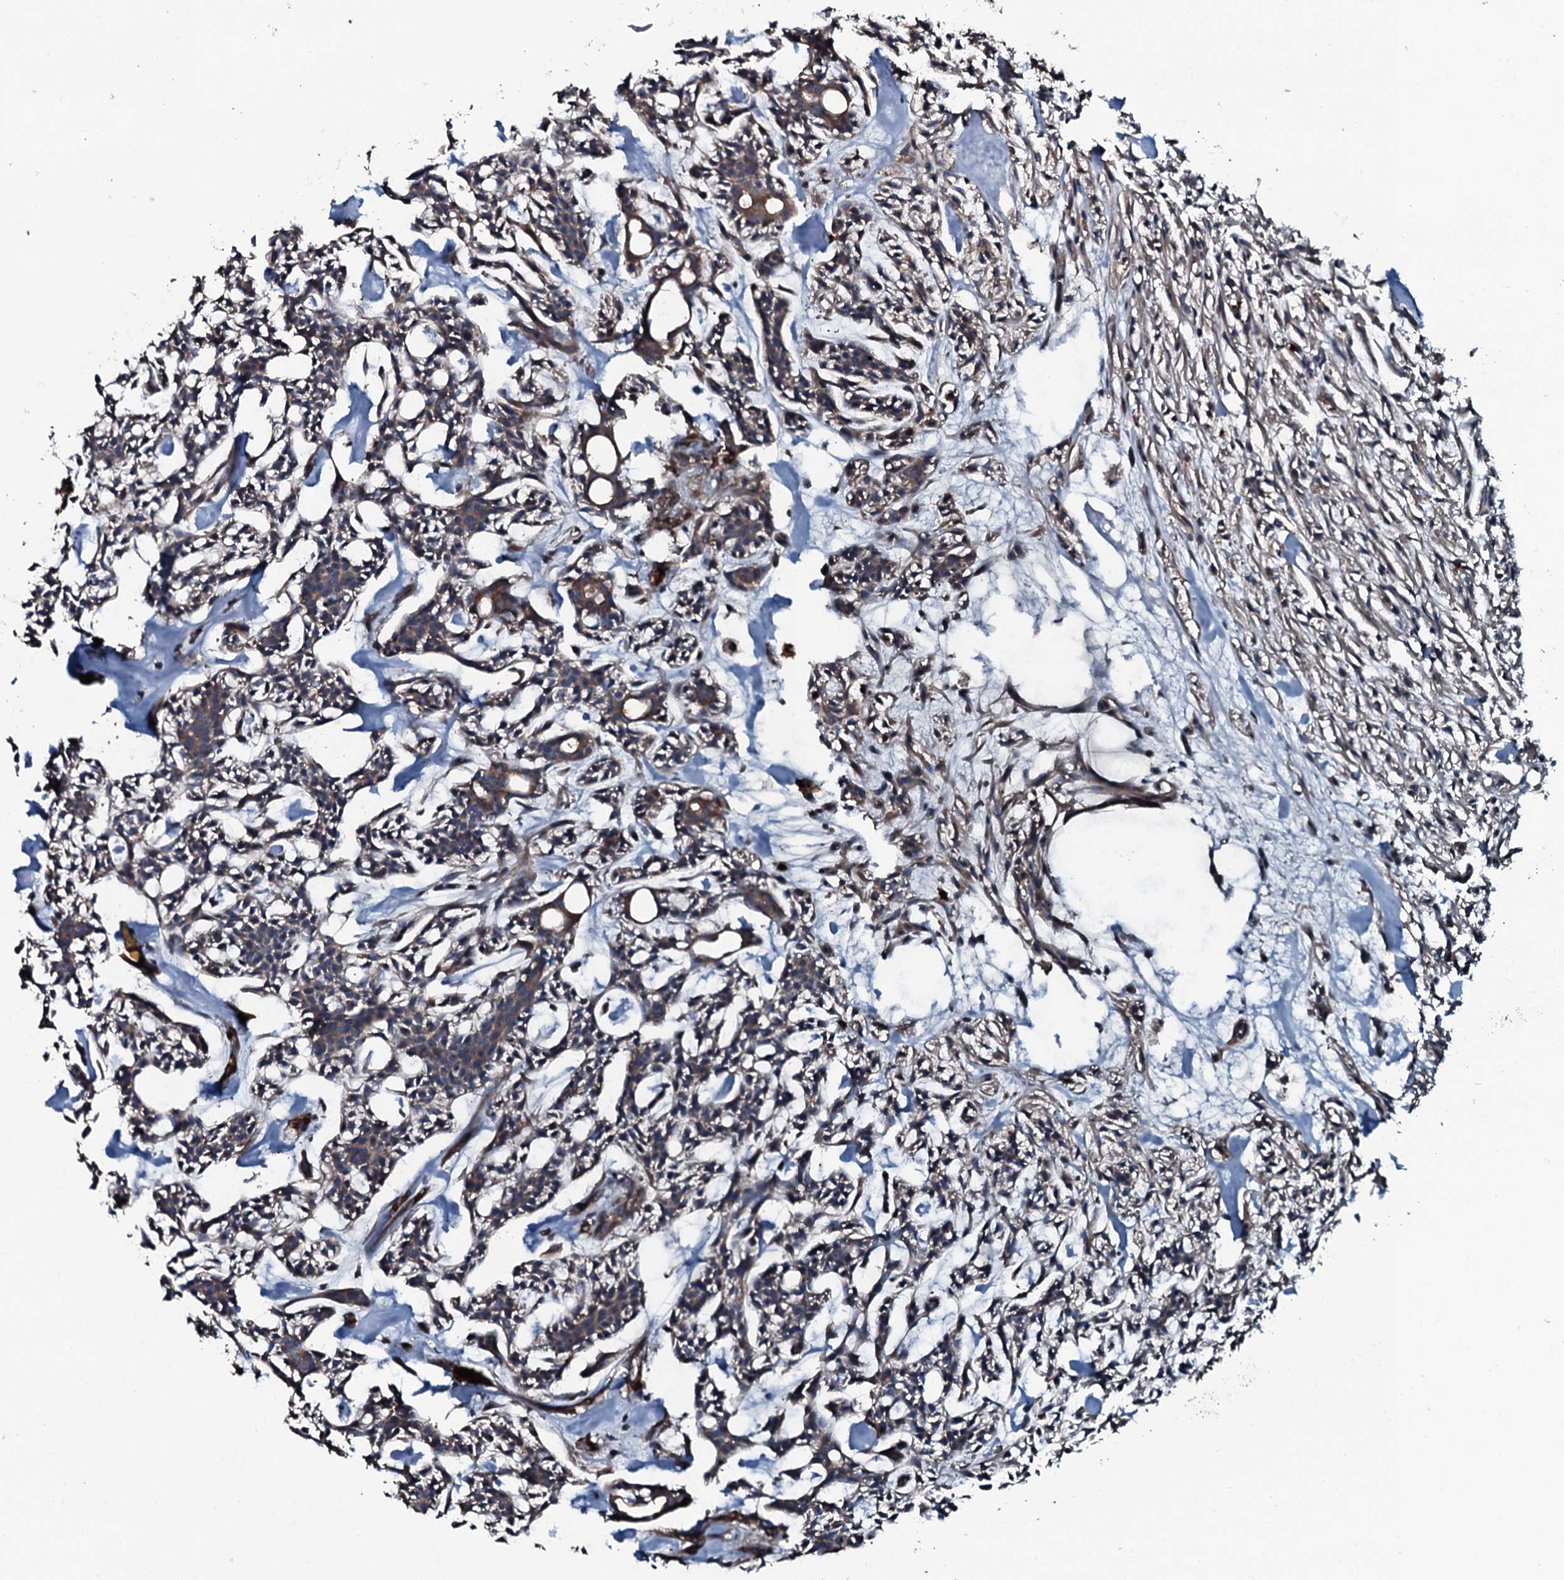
{"staining": {"intensity": "moderate", "quantity": ">75%", "location": "cytoplasmic/membranous"}, "tissue": "head and neck cancer", "cell_type": "Tumor cells", "image_type": "cancer", "snomed": [{"axis": "morphology", "description": "Adenocarcinoma, NOS"}, {"axis": "topography", "description": "Salivary gland"}, {"axis": "topography", "description": "Head-Neck"}], "caption": "A histopathology image of human head and neck adenocarcinoma stained for a protein demonstrates moderate cytoplasmic/membranous brown staining in tumor cells. (DAB (3,3'-diaminobenzidine) IHC with brightfield microscopy, high magnification).", "gene": "TRIM7", "patient": {"sex": "male", "age": 55}}